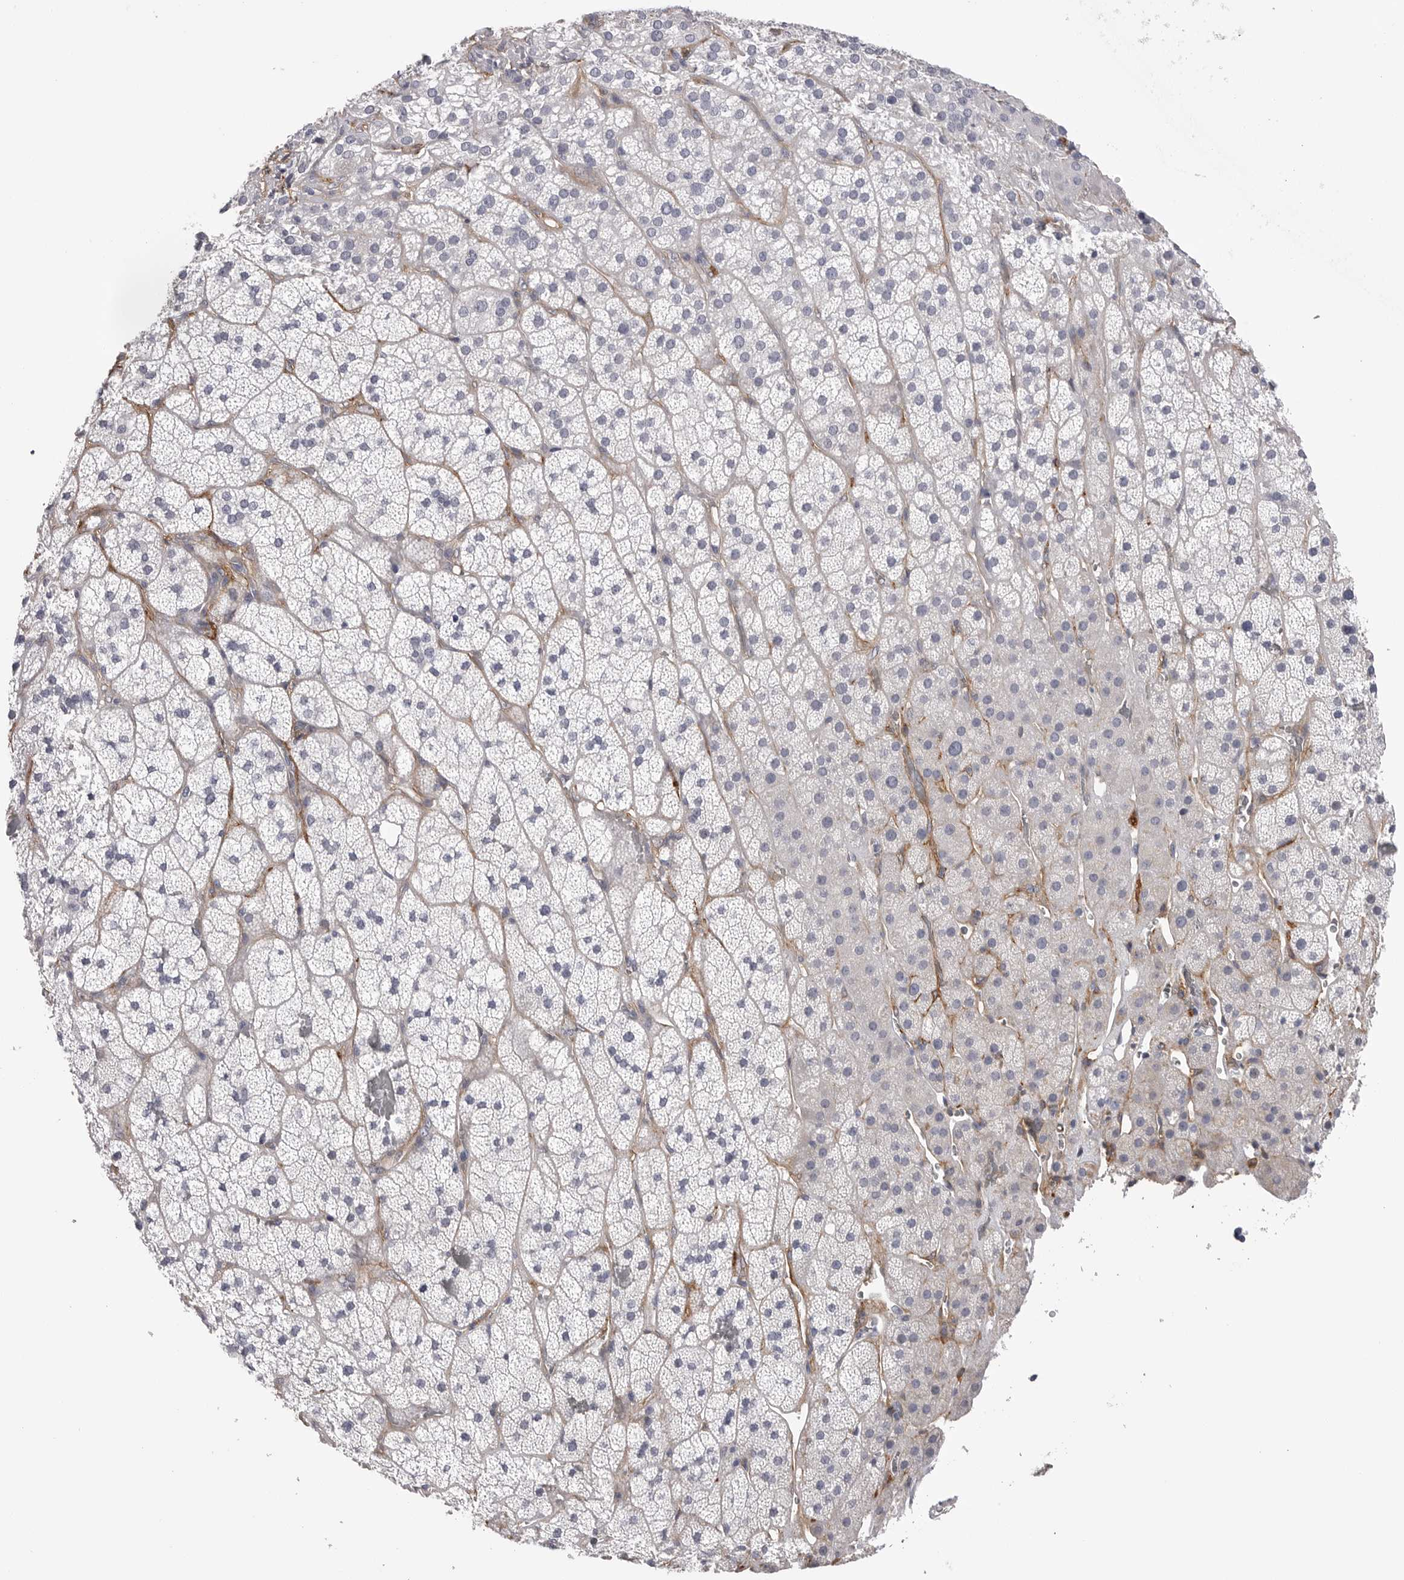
{"staining": {"intensity": "negative", "quantity": "none", "location": "none"}, "tissue": "adrenal gland", "cell_type": "Glandular cells", "image_type": "normal", "snomed": [{"axis": "morphology", "description": "Normal tissue, NOS"}, {"axis": "topography", "description": "Adrenal gland"}], "caption": "Immunohistochemistry (IHC) histopathology image of normal adrenal gland: adrenal gland stained with DAB demonstrates no significant protein staining in glandular cells.", "gene": "AKAP12", "patient": {"sex": "male", "age": 57}}